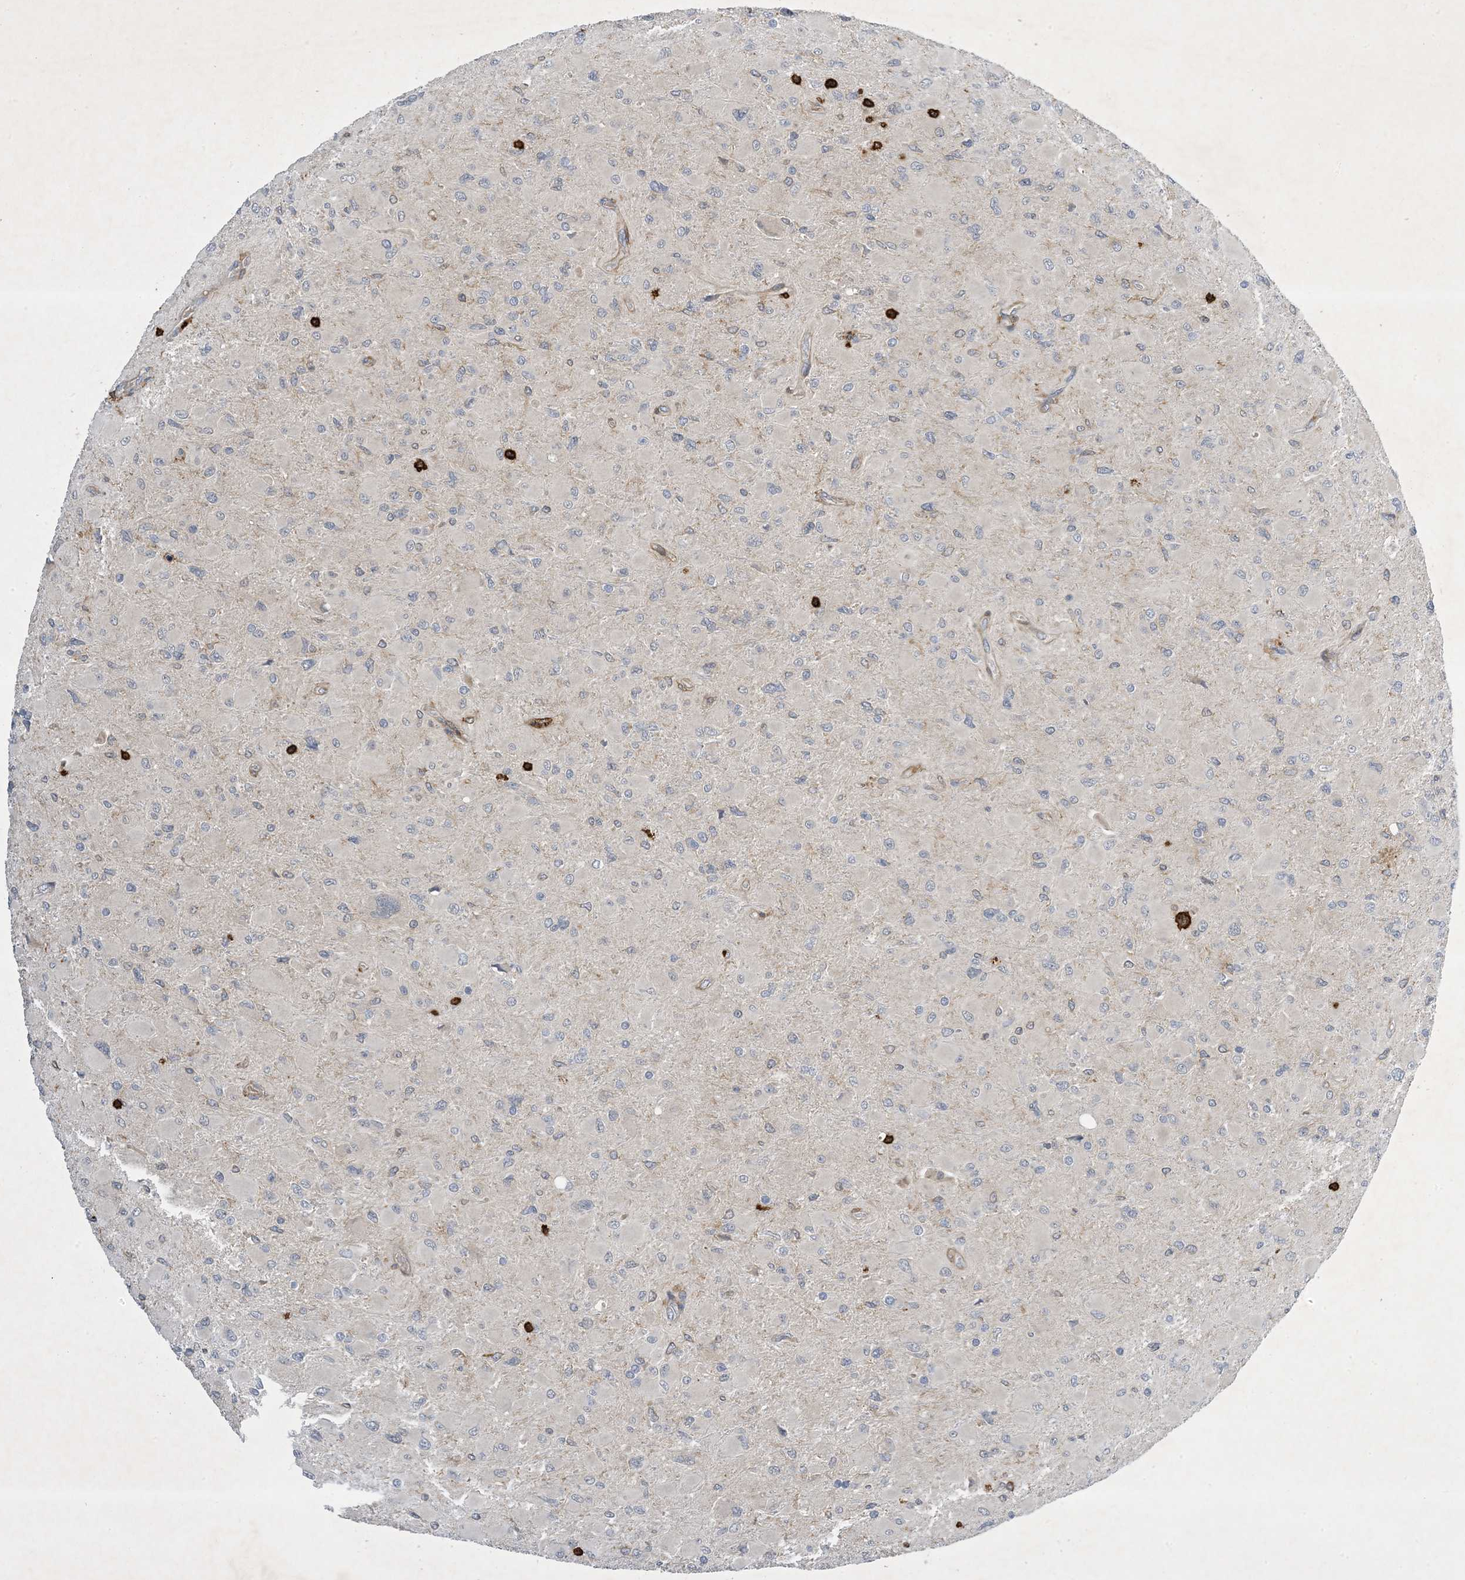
{"staining": {"intensity": "negative", "quantity": "none", "location": "none"}, "tissue": "glioma", "cell_type": "Tumor cells", "image_type": "cancer", "snomed": [{"axis": "morphology", "description": "Glioma, malignant, High grade"}, {"axis": "topography", "description": "Cerebral cortex"}], "caption": "IHC photomicrograph of neoplastic tissue: human glioma stained with DAB (3,3'-diaminobenzidine) shows no significant protein expression in tumor cells. (Brightfield microscopy of DAB IHC at high magnification).", "gene": "AK9", "patient": {"sex": "female", "age": 36}}